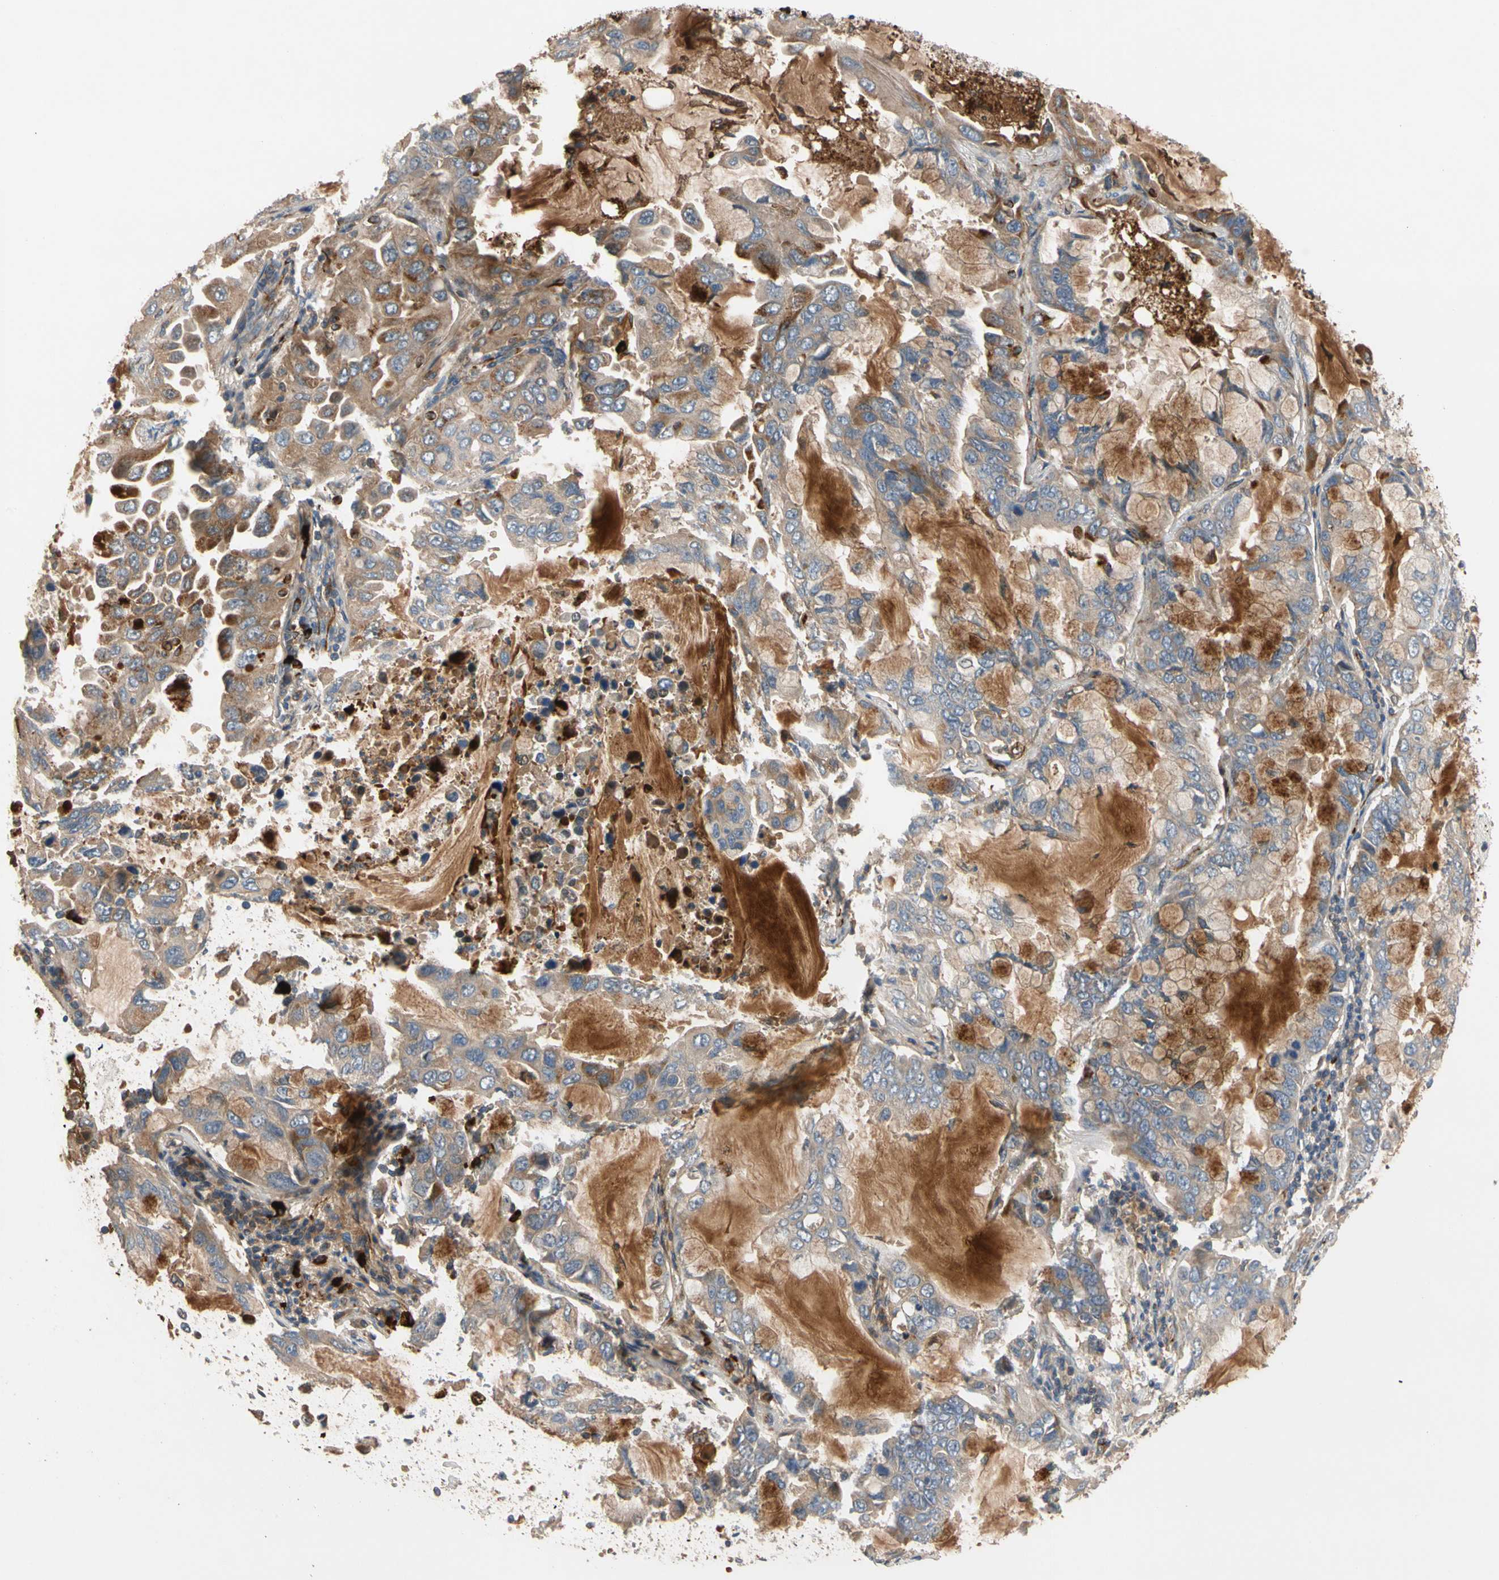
{"staining": {"intensity": "moderate", "quantity": ">75%", "location": "cytoplasmic/membranous"}, "tissue": "lung cancer", "cell_type": "Tumor cells", "image_type": "cancer", "snomed": [{"axis": "morphology", "description": "Adenocarcinoma, NOS"}, {"axis": "topography", "description": "Lung"}], "caption": "The histopathology image reveals immunohistochemical staining of lung adenocarcinoma. There is moderate cytoplasmic/membranous expression is appreciated in approximately >75% of tumor cells. (DAB IHC with brightfield microscopy, high magnification).", "gene": "FGD6", "patient": {"sex": "male", "age": 64}}